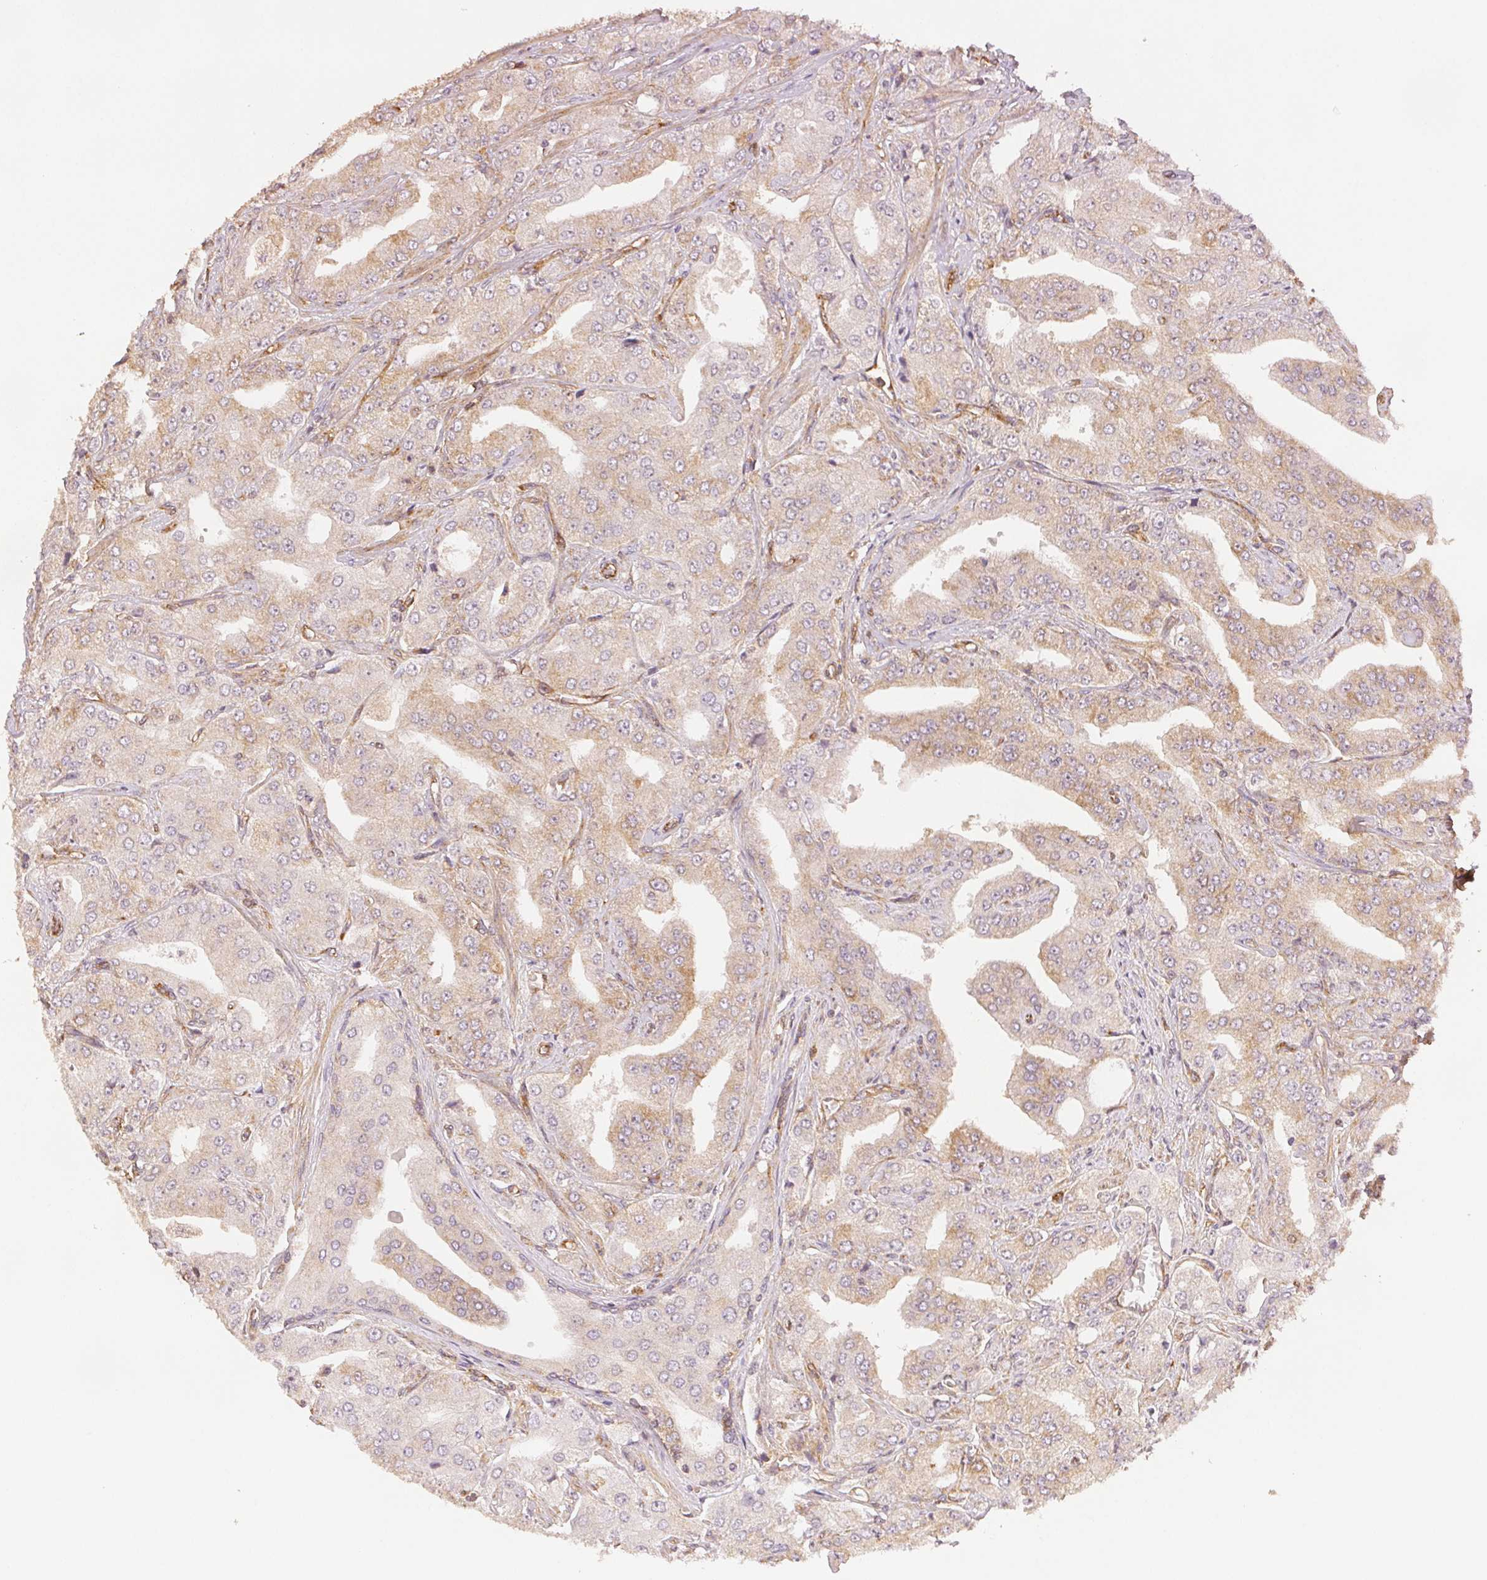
{"staining": {"intensity": "weak", "quantity": "25%-75%", "location": "cytoplasmic/membranous"}, "tissue": "prostate cancer", "cell_type": "Tumor cells", "image_type": "cancer", "snomed": [{"axis": "morphology", "description": "Adenocarcinoma, Low grade"}, {"axis": "topography", "description": "Prostate"}], "caption": "Human low-grade adenocarcinoma (prostate) stained for a protein (brown) displays weak cytoplasmic/membranous positive expression in about 25%-75% of tumor cells.", "gene": "DIAPH2", "patient": {"sex": "male", "age": 60}}